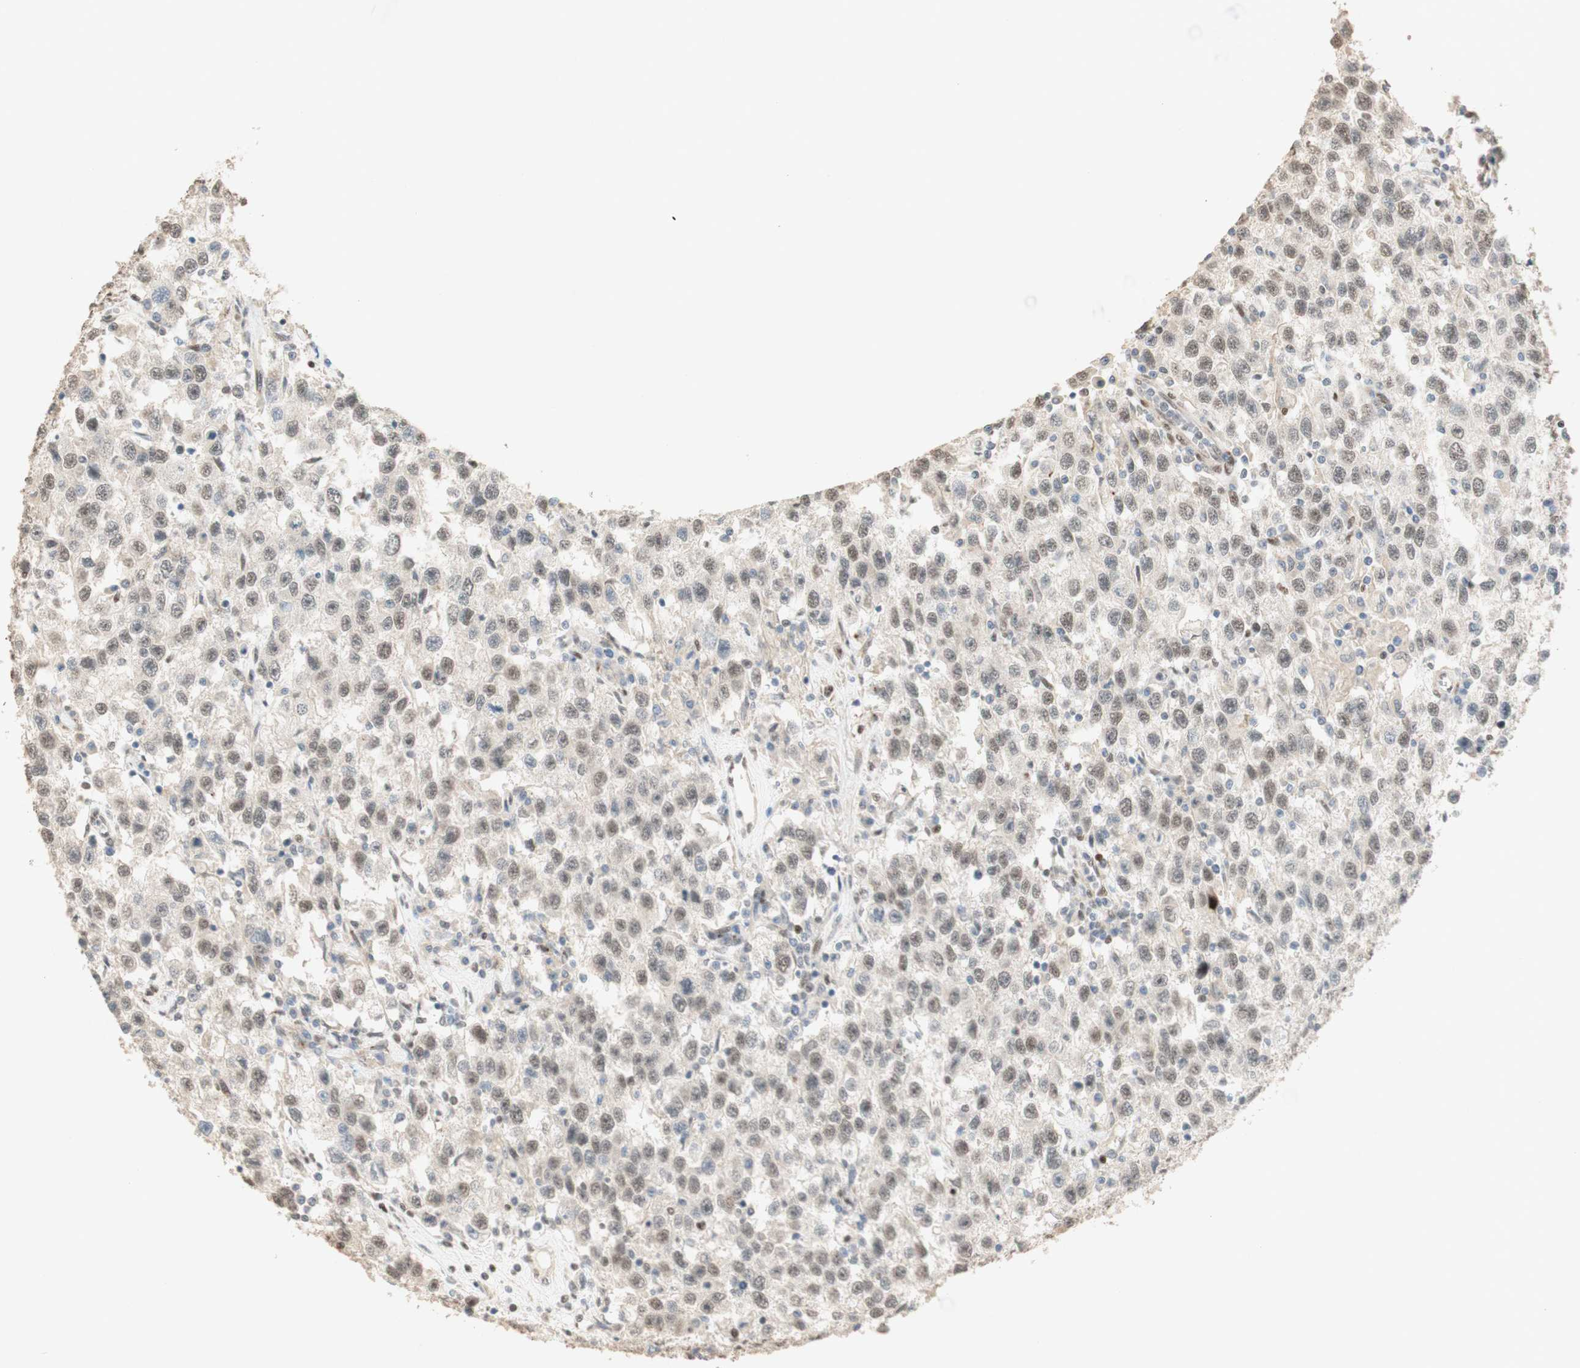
{"staining": {"intensity": "weak", "quantity": "<25%", "location": "nuclear"}, "tissue": "testis cancer", "cell_type": "Tumor cells", "image_type": "cancer", "snomed": [{"axis": "morphology", "description": "Seminoma, NOS"}, {"axis": "topography", "description": "Testis"}], "caption": "The immunohistochemistry image has no significant expression in tumor cells of testis cancer tissue. Brightfield microscopy of IHC stained with DAB (brown) and hematoxylin (blue), captured at high magnification.", "gene": "FOXP1", "patient": {"sex": "male", "age": 41}}